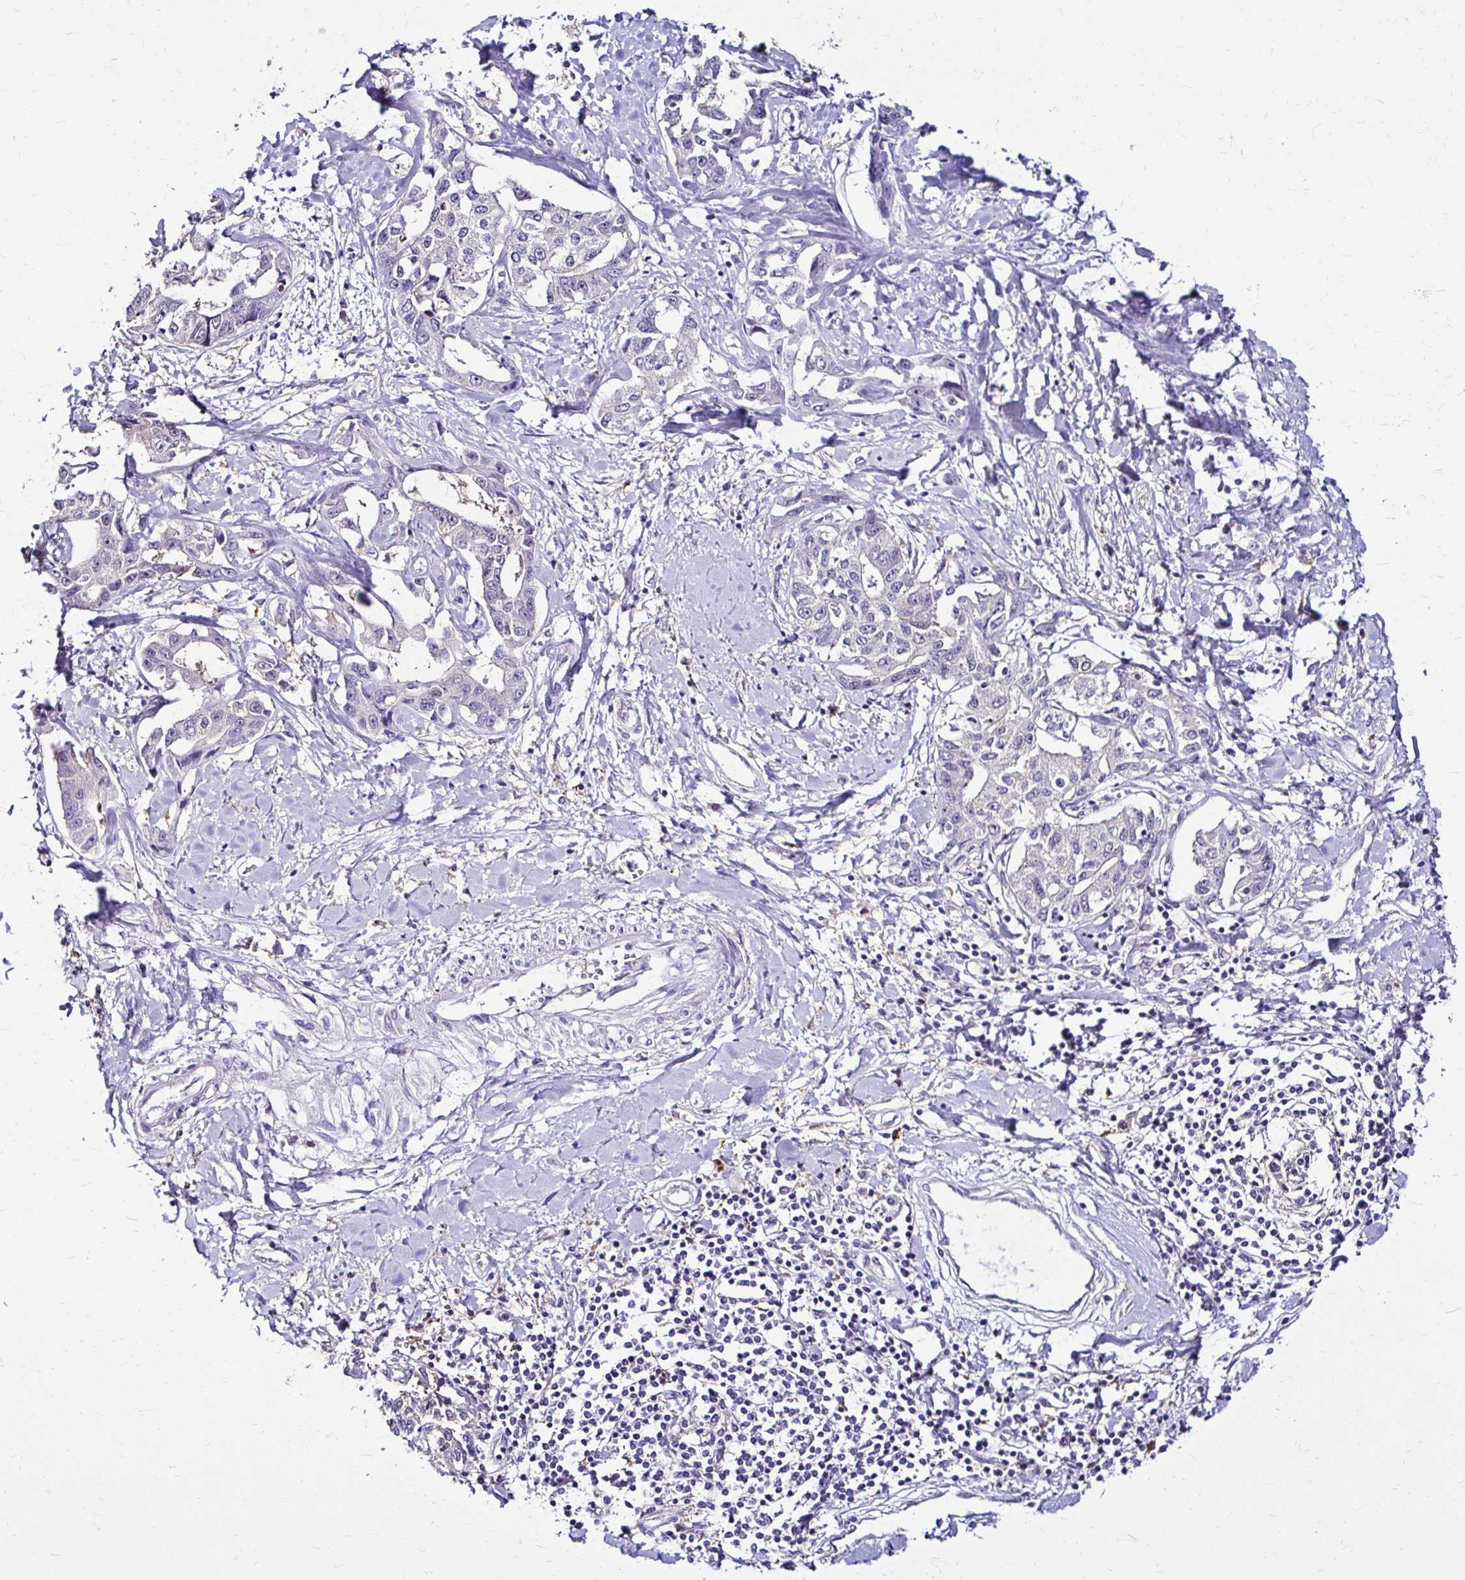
{"staining": {"intensity": "negative", "quantity": "none", "location": "none"}, "tissue": "liver cancer", "cell_type": "Tumor cells", "image_type": "cancer", "snomed": [{"axis": "morphology", "description": "Cholangiocarcinoma"}, {"axis": "topography", "description": "Liver"}], "caption": "A high-resolution histopathology image shows immunohistochemistry staining of cholangiocarcinoma (liver), which displays no significant staining in tumor cells.", "gene": "IDH1", "patient": {"sex": "male", "age": 59}}